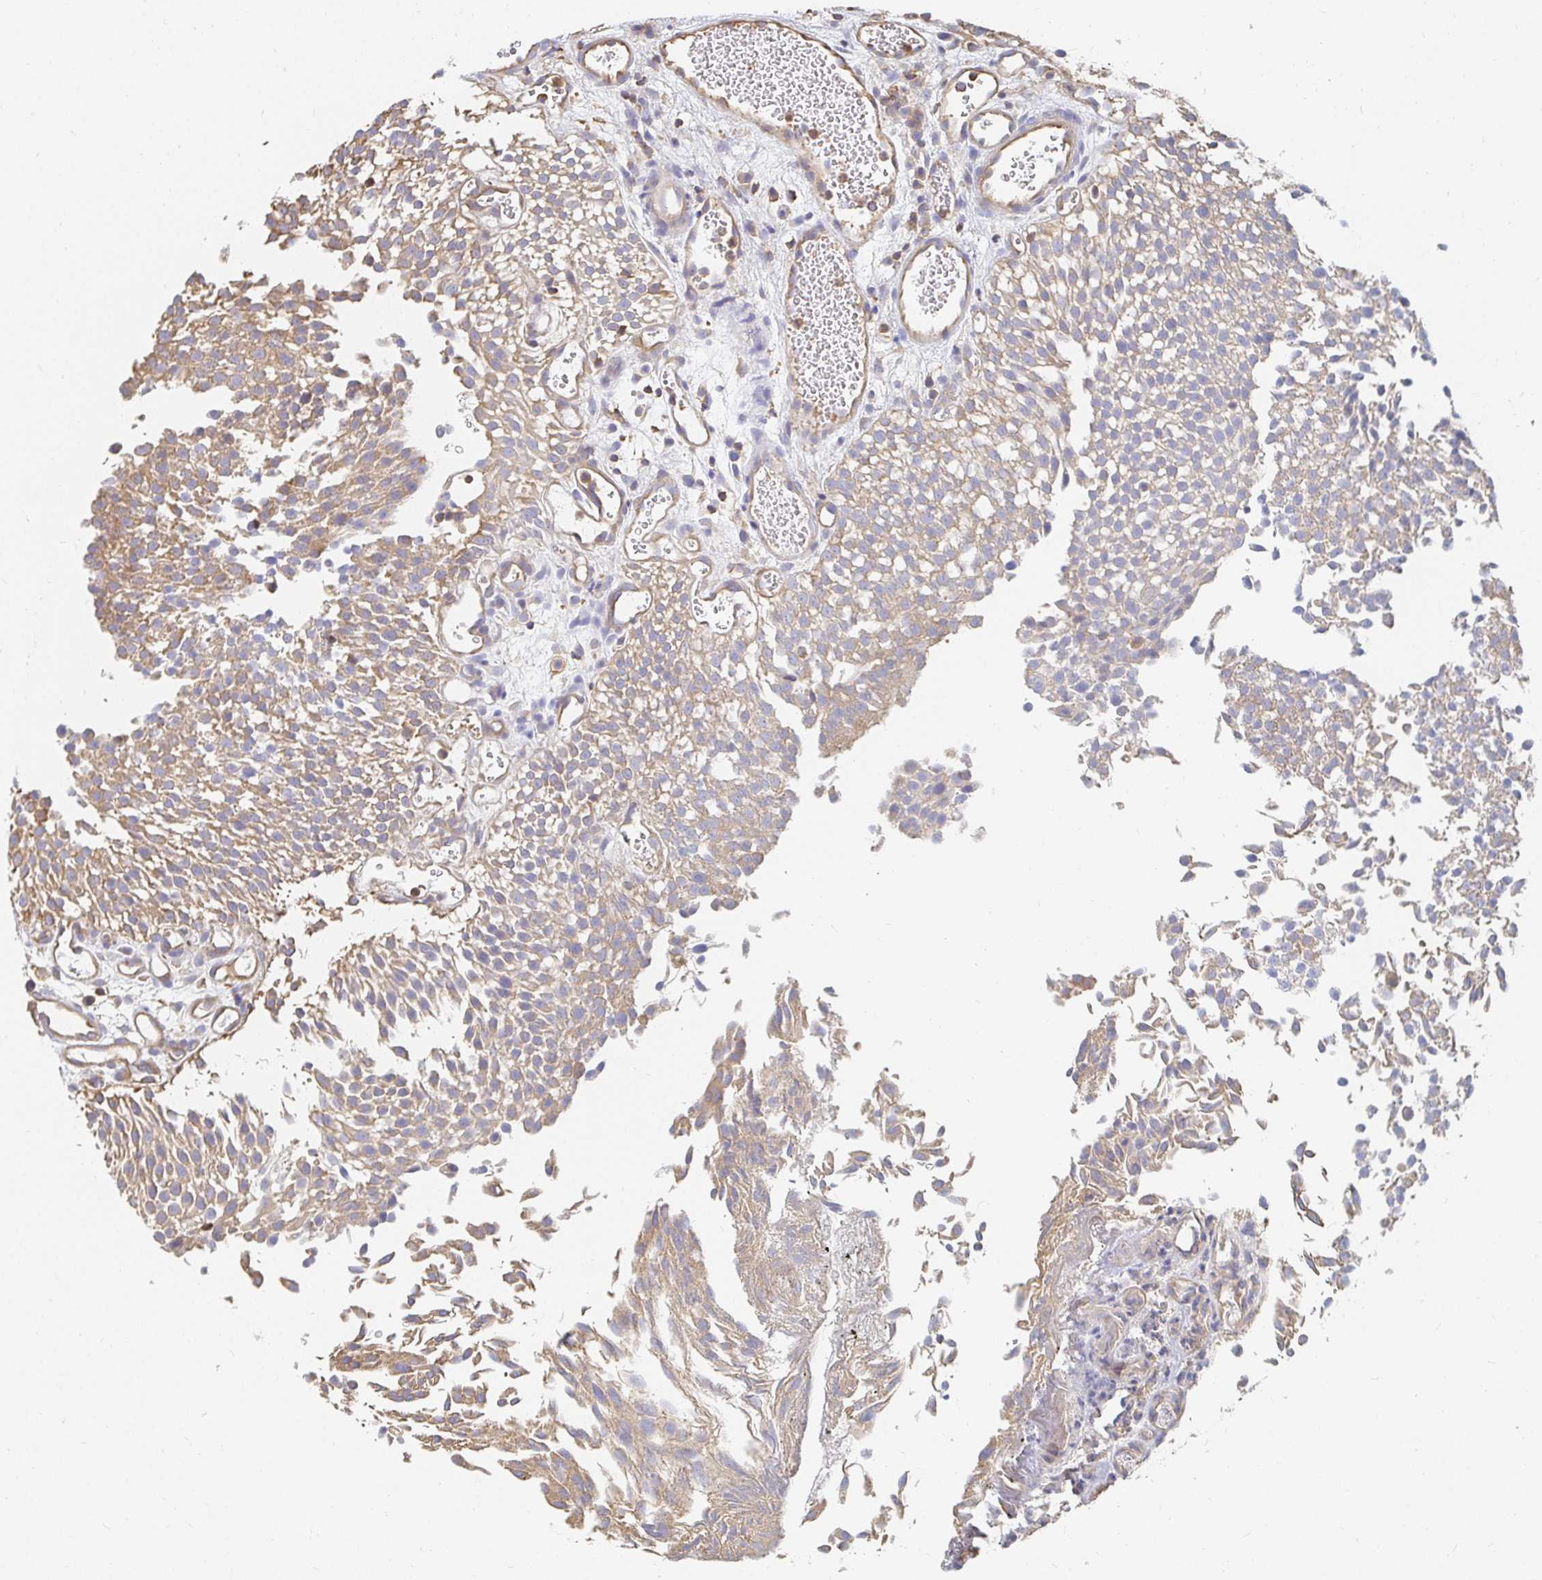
{"staining": {"intensity": "moderate", "quantity": "25%-75%", "location": "cytoplasmic/membranous"}, "tissue": "urothelial cancer", "cell_type": "Tumor cells", "image_type": "cancer", "snomed": [{"axis": "morphology", "description": "Urothelial carcinoma, Low grade"}, {"axis": "topography", "description": "Urinary bladder"}], "caption": "A high-resolution image shows IHC staining of urothelial cancer, which demonstrates moderate cytoplasmic/membranous staining in about 25%-75% of tumor cells.", "gene": "TSPAN19", "patient": {"sex": "female", "age": 79}}